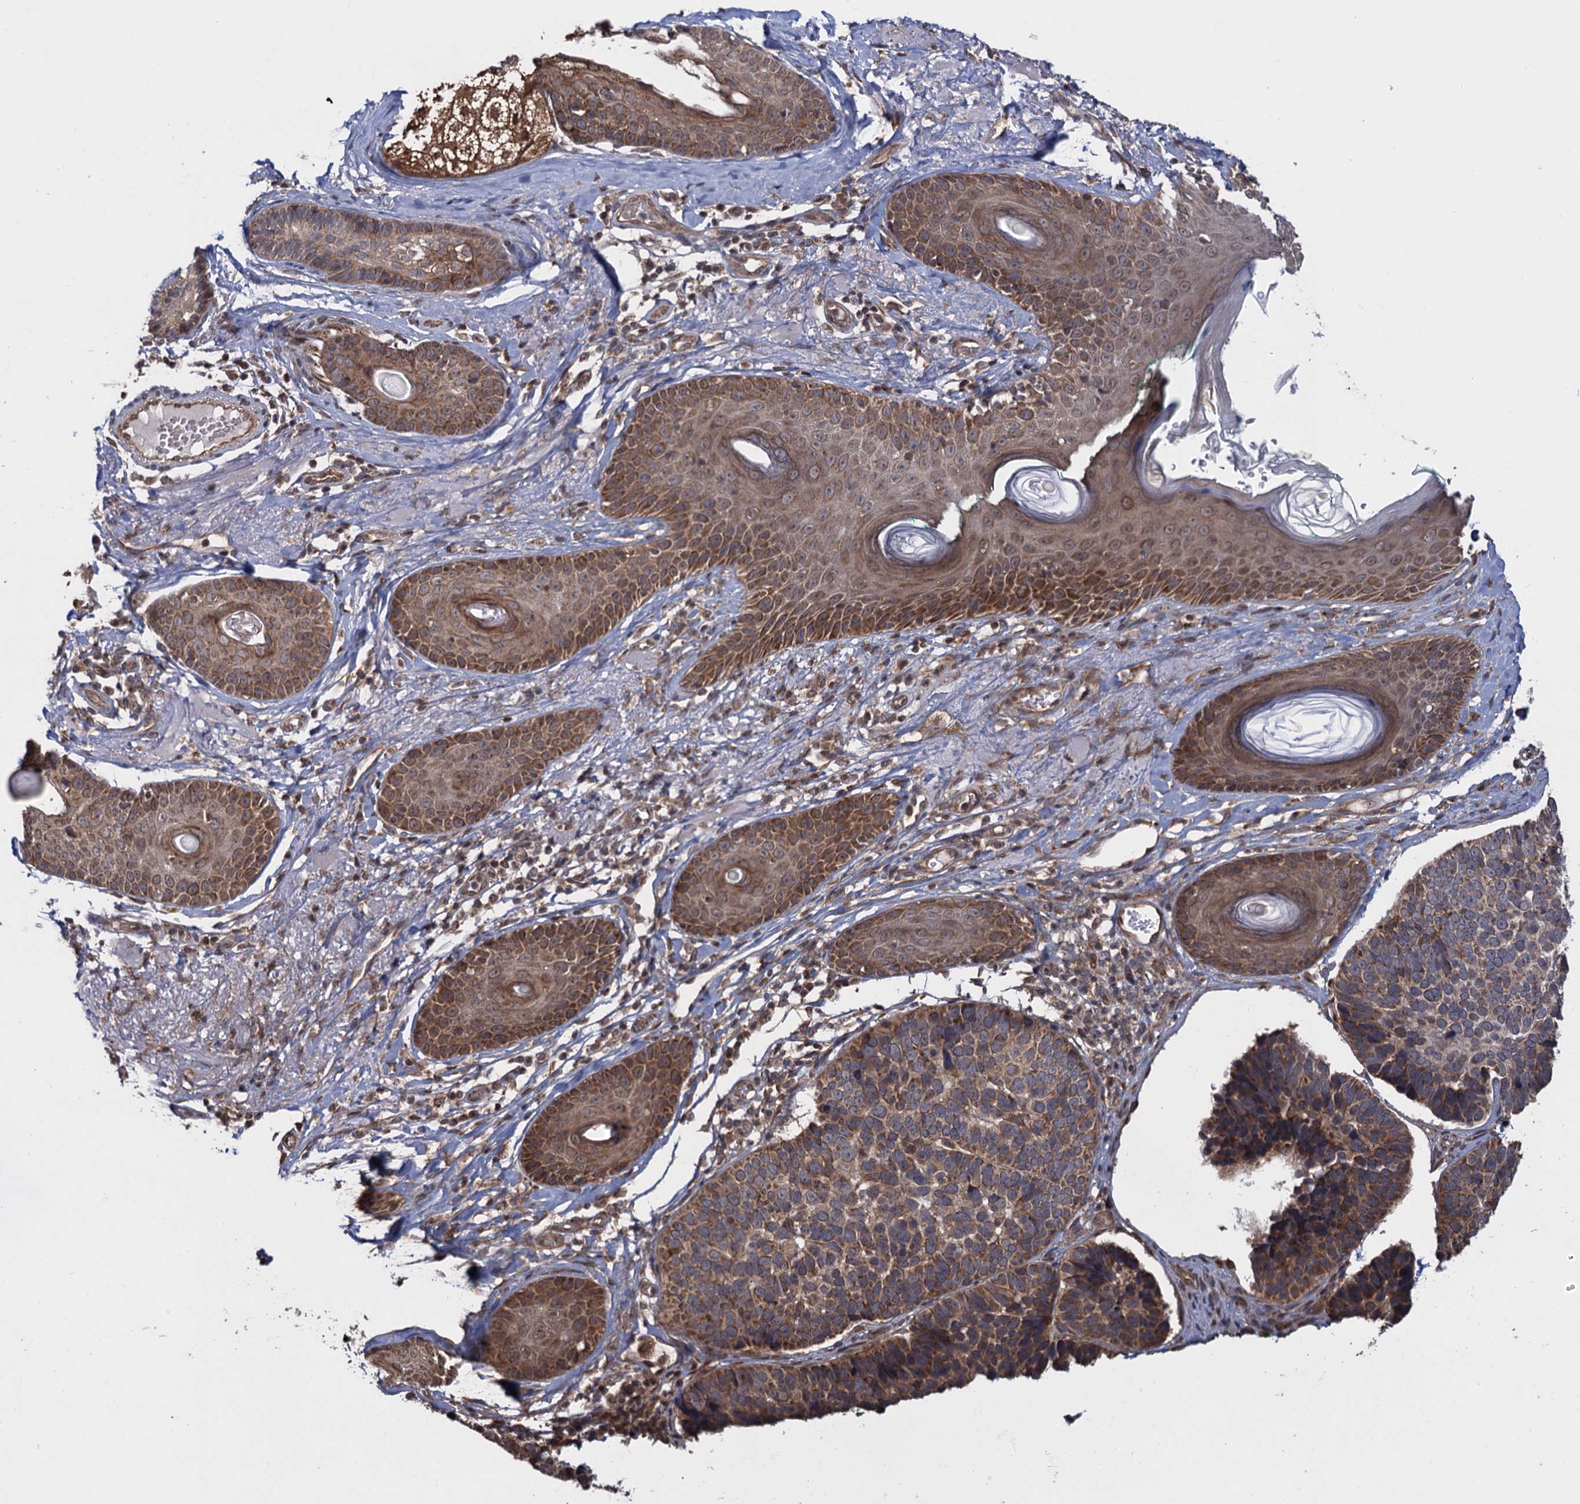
{"staining": {"intensity": "moderate", "quantity": ">75%", "location": "cytoplasmic/membranous"}, "tissue": "skin cancer", "cell_type": "Tumor cells", "image_type": "cancer", "snomed": [{"axis": "morphology", "description": "Basal cell carcinoma"}, {"axis": "topography", "description": "Skin"}], "caption": "Brown immunohistochemical staining in basal cell carcinoma (skin) demonstrates moderate cytoplasmic/membranous expression in approximately >75% of tumor cells.", "gene": "HAUS1", "patient": {"sex": "male", "age": 62}}